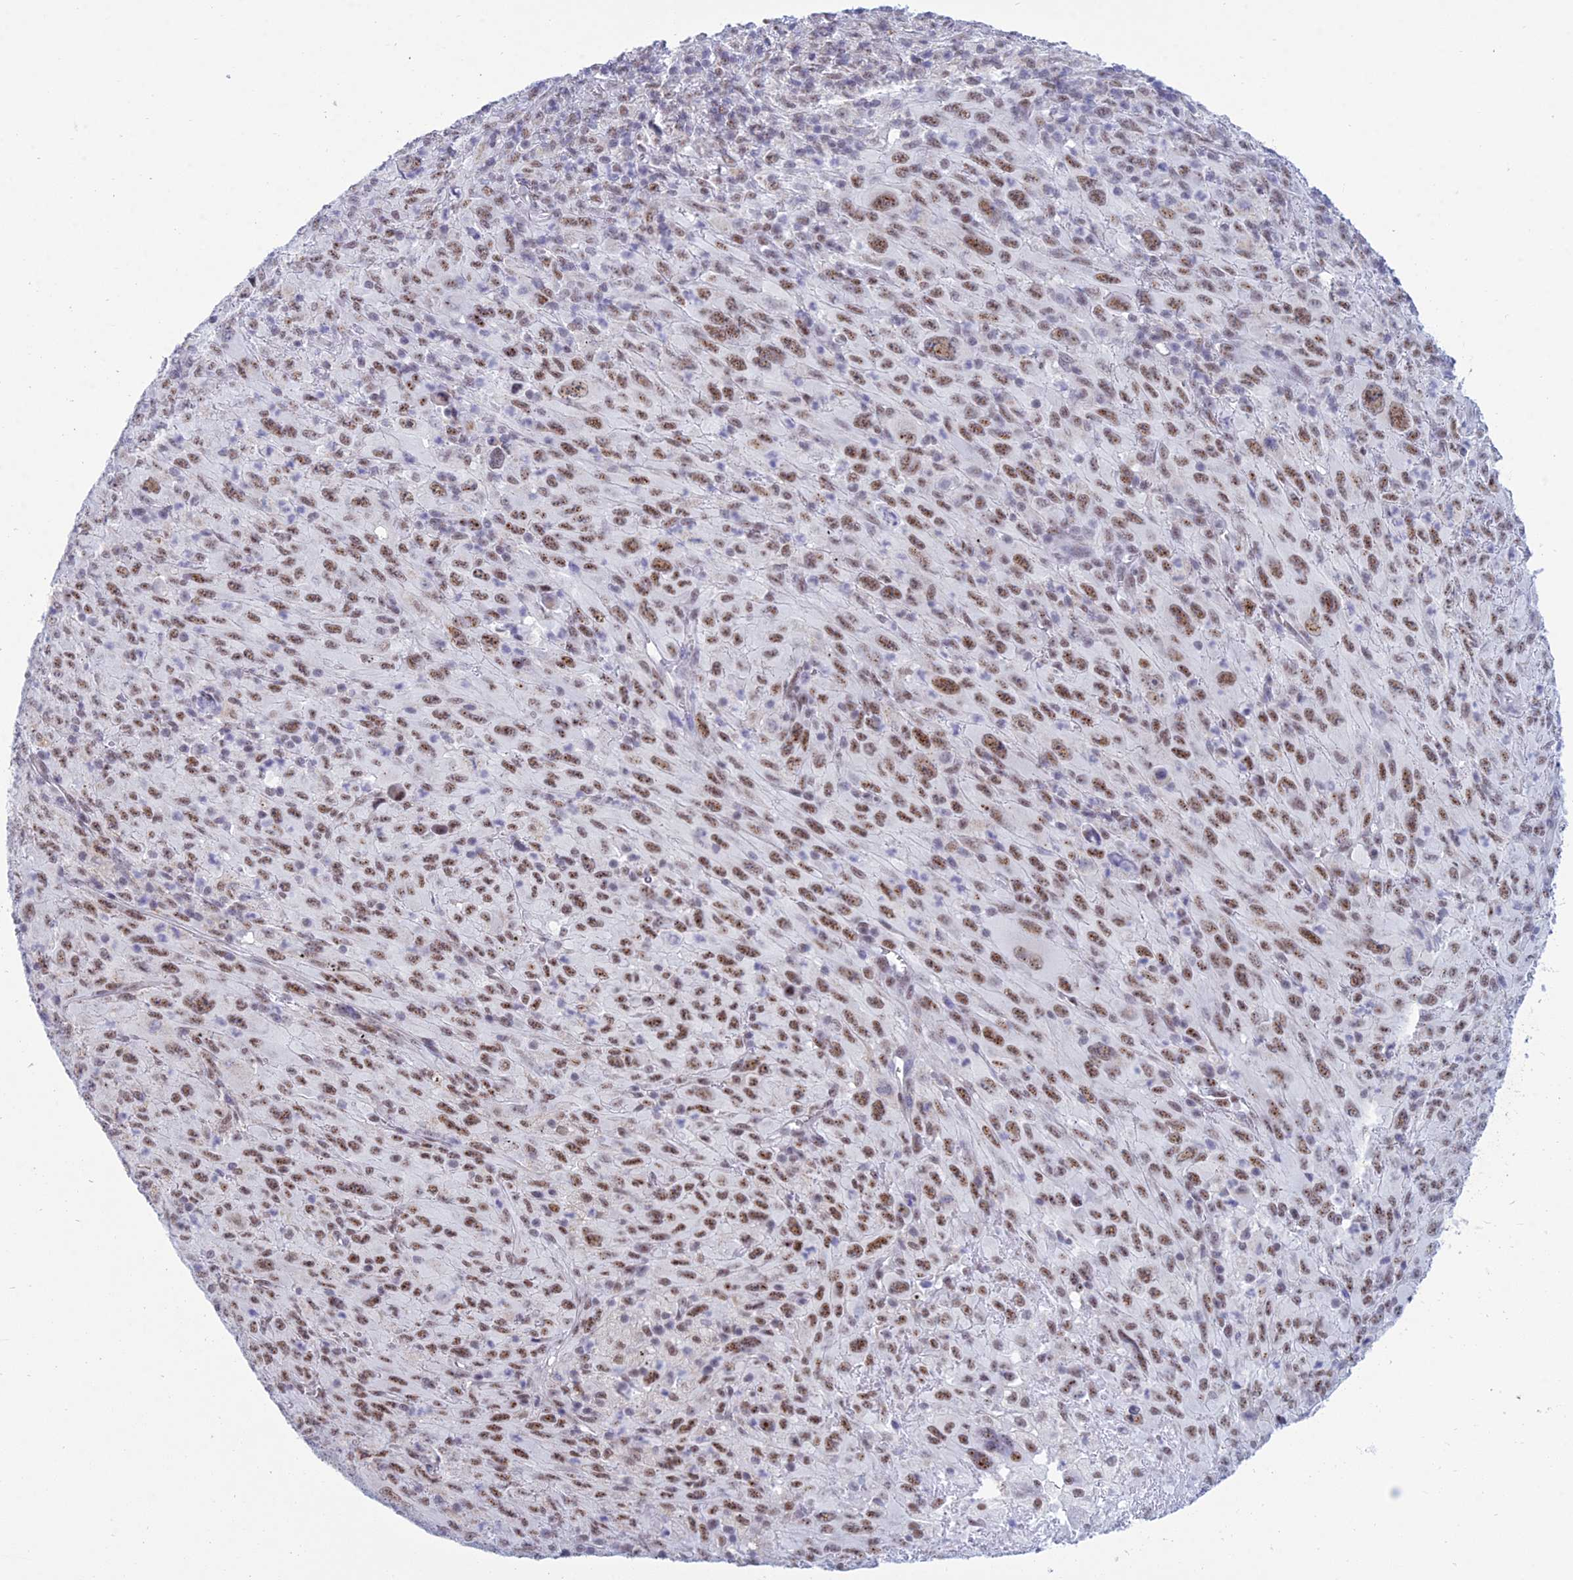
{"staining": {"intensity": "moderate", "quantity": ">75%", "location": "nuclear"}, "tissue": "melanoma", "cell_type": "Tumor cells", "image_type": "cancer", "snomed": [{"axis": "morphology", "description": "Malignant melanoma, Metastatic site"}, {"axis": "topography", "description": "Skin"}], "caption": "Immunohistochemistry (IHC) histopathology image of melanoma stained for a protein (brown), which displays medium levels of moderate nuclear positivity in approximately >75% of tumor cells.", "gene": "KLF14", "patient": {"sex": "female", "age": 56}}